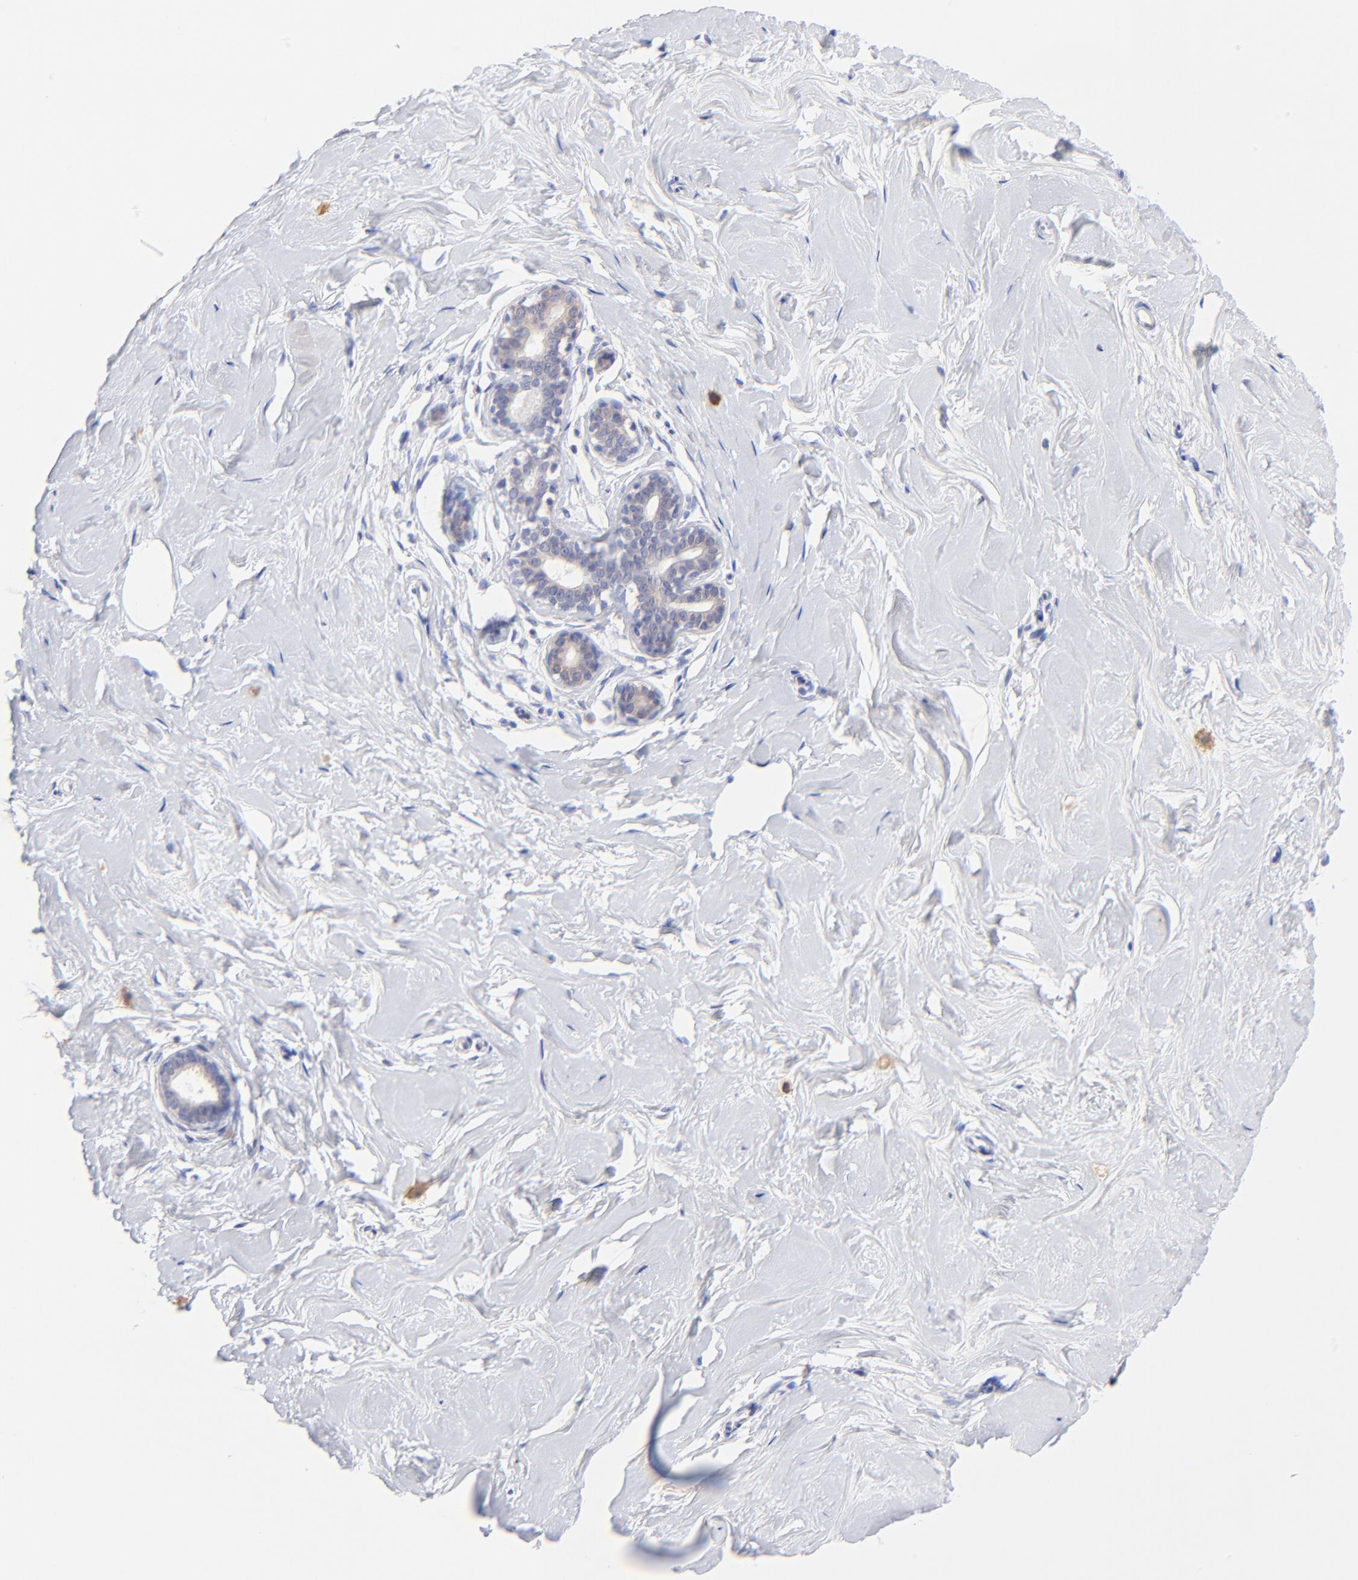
{"staining": {"intensity": "negative", "quantity": "none", "location": "none"}, "tissue": "breast", "cell_type": "Adipocytes", "image_type": "normal", "snomed": [{"axis": "morphology", "description": "Normal tissue, NOS"}, {"axis": "topography", "description": "Breast"}], "caption": "An immunohistochemistry photomicrograph of unremarkable breast is shown. There is no staining in adipocytes of breast.", "gene": "EBP", "patient": {"sex": "female", "age": 23}}